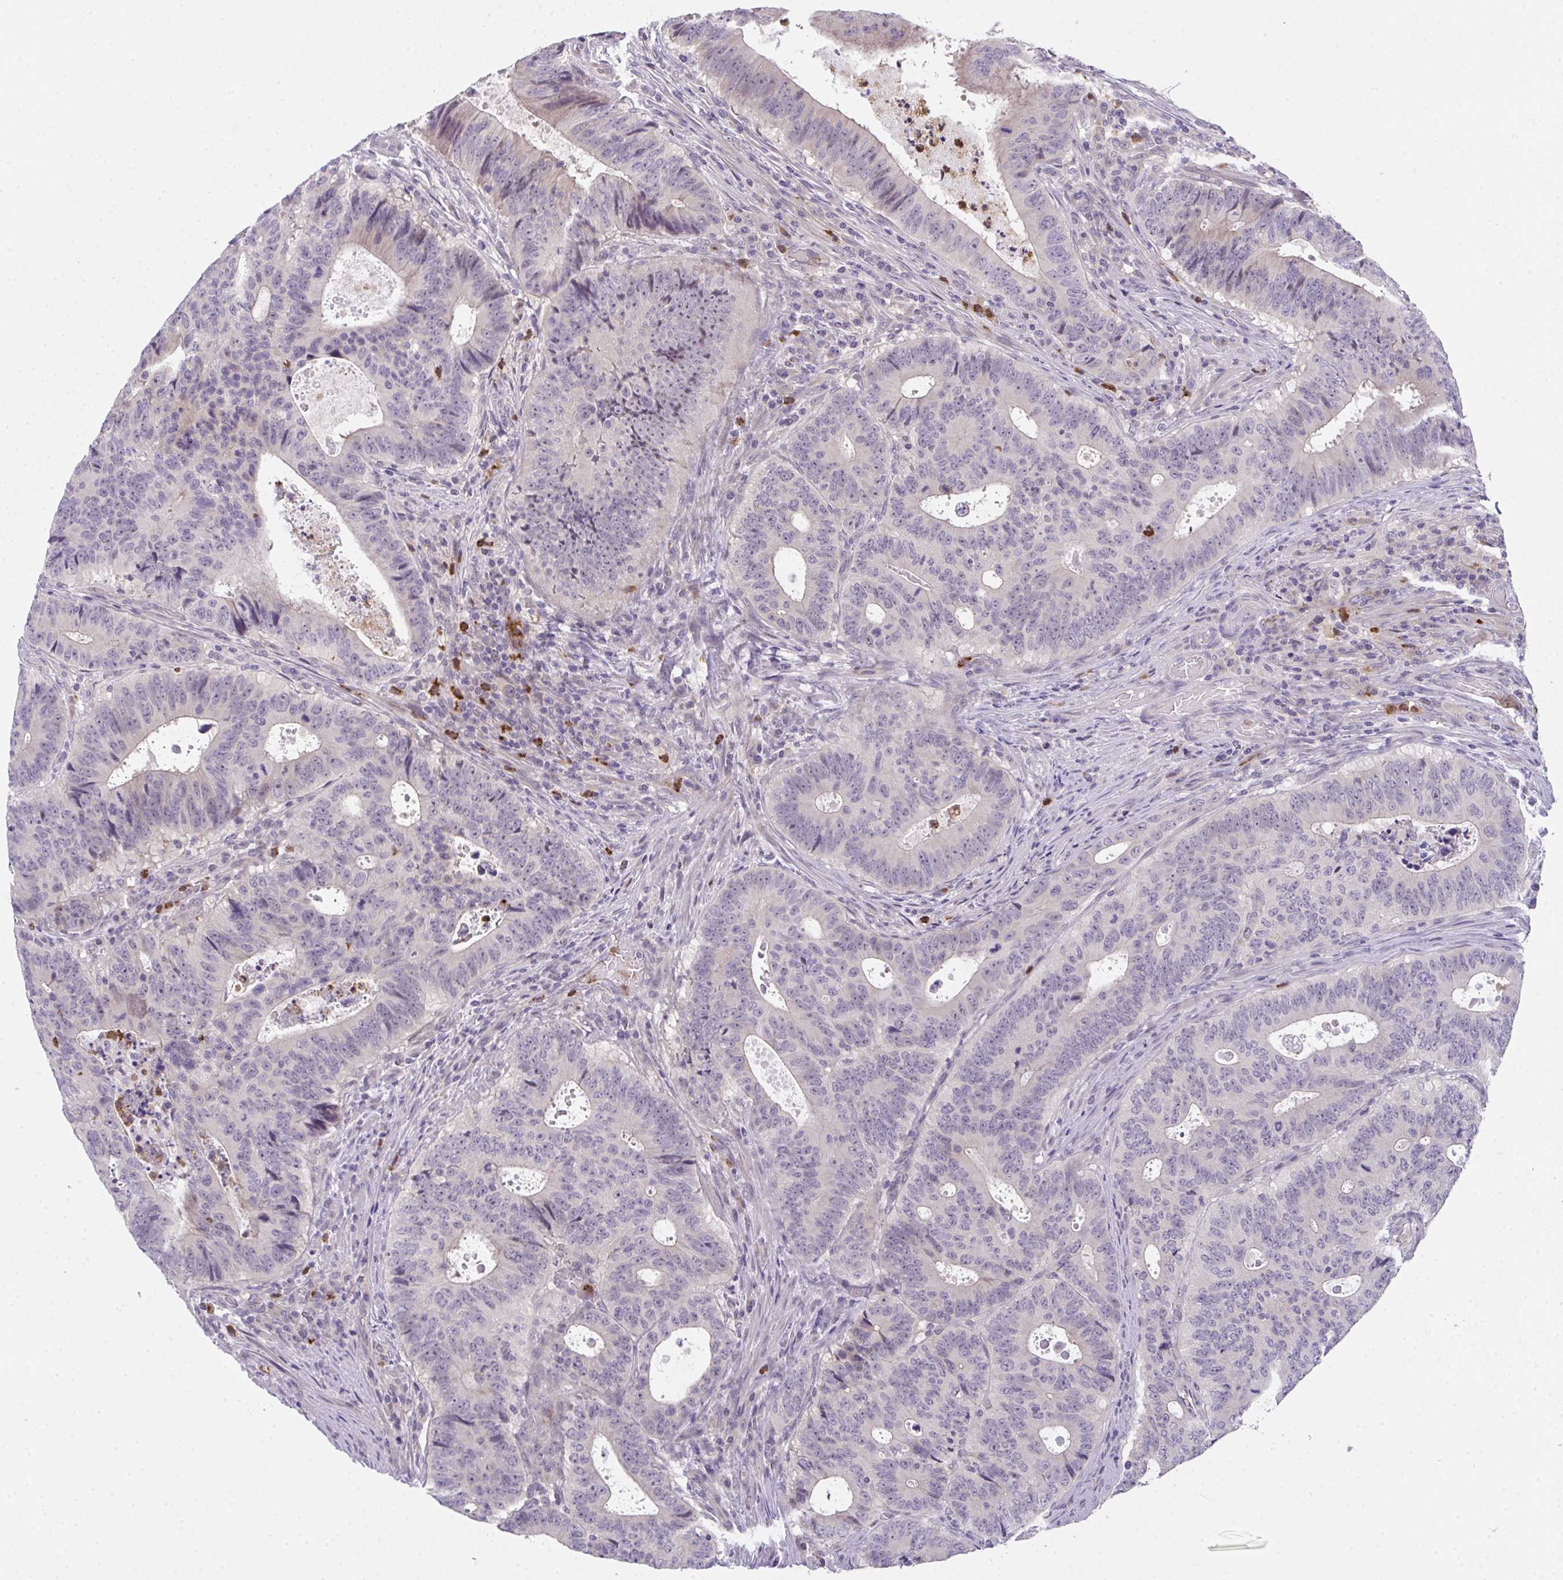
{"staining": {"intensity": "negative", "quantity": "none", "location": "none"}, "tissue": "colorectal cancer", "cell_type": "Tumor cells", "image_type": "cancer", "snomed": [{"axis": "morphology", "description": "Adenocarcinoma, NOS"}, {"axis": "topography", "description": "Colon"}], "caption": "This is a histopathology image of immunohistochemistry staining of adenocarcinoma (colorectal), which shows no staining in tumor cells. (IHC, brightfield microscopy, high magnification).", "gene": "RIOK1", "patient": {"sex": "male", "age": 62}}